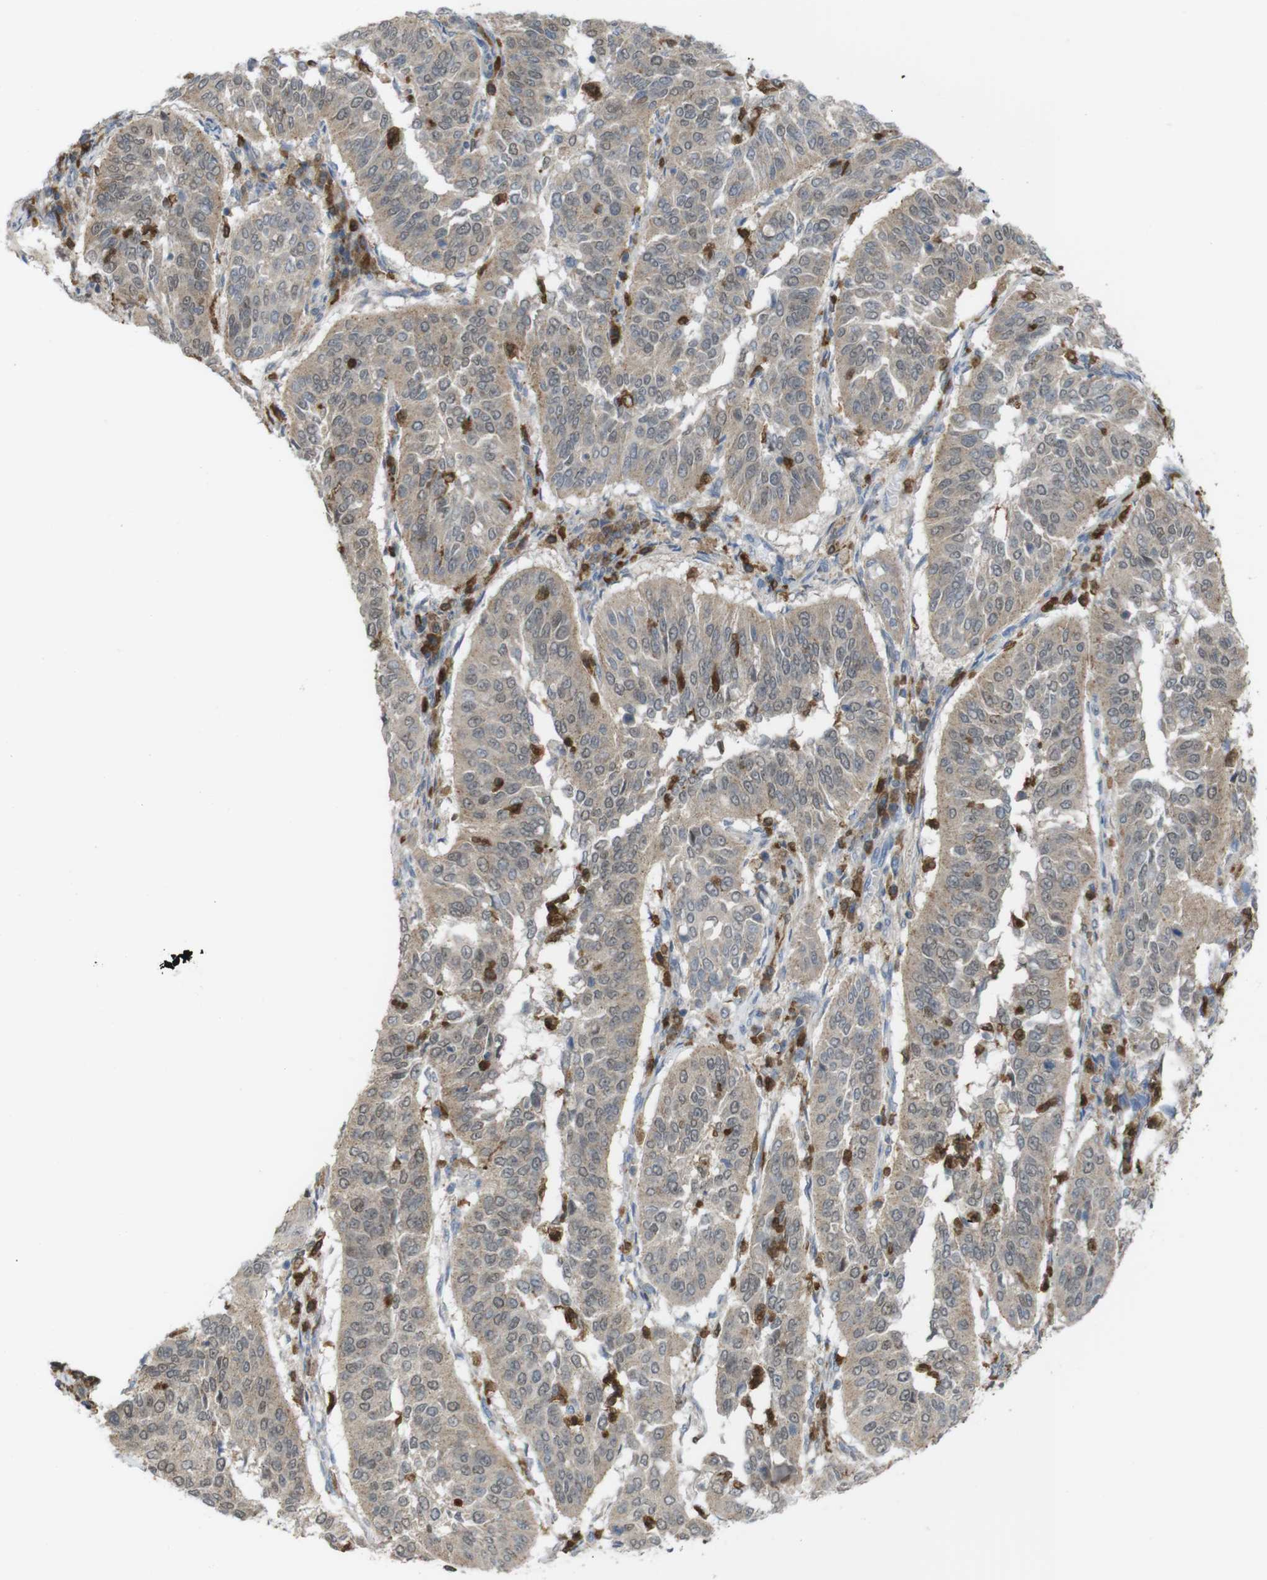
{"staining": {"intensity": "weak", "quantity": ">75%", "location": "cytoplasmic/membranous"}, "tissue": "cervical cancer", "cell_type": "Tumor cells", "image_type": "cancer", "snomed": [{"axis": "morphology", "description": "Normal tissue, NOS"}, {"axis": "morphology", "description": "Squamous cell carcinoma, NOS"}, {"axis": "topography", "description": "Cervix"}], "caption": "Protein expression analysis of cervical cancer shows weak cytoplasmic/membranous positivity in approximately >75% of tumor cells.", "gene": "PRKCD", "patient": {"sex": "female", "age": 39}}